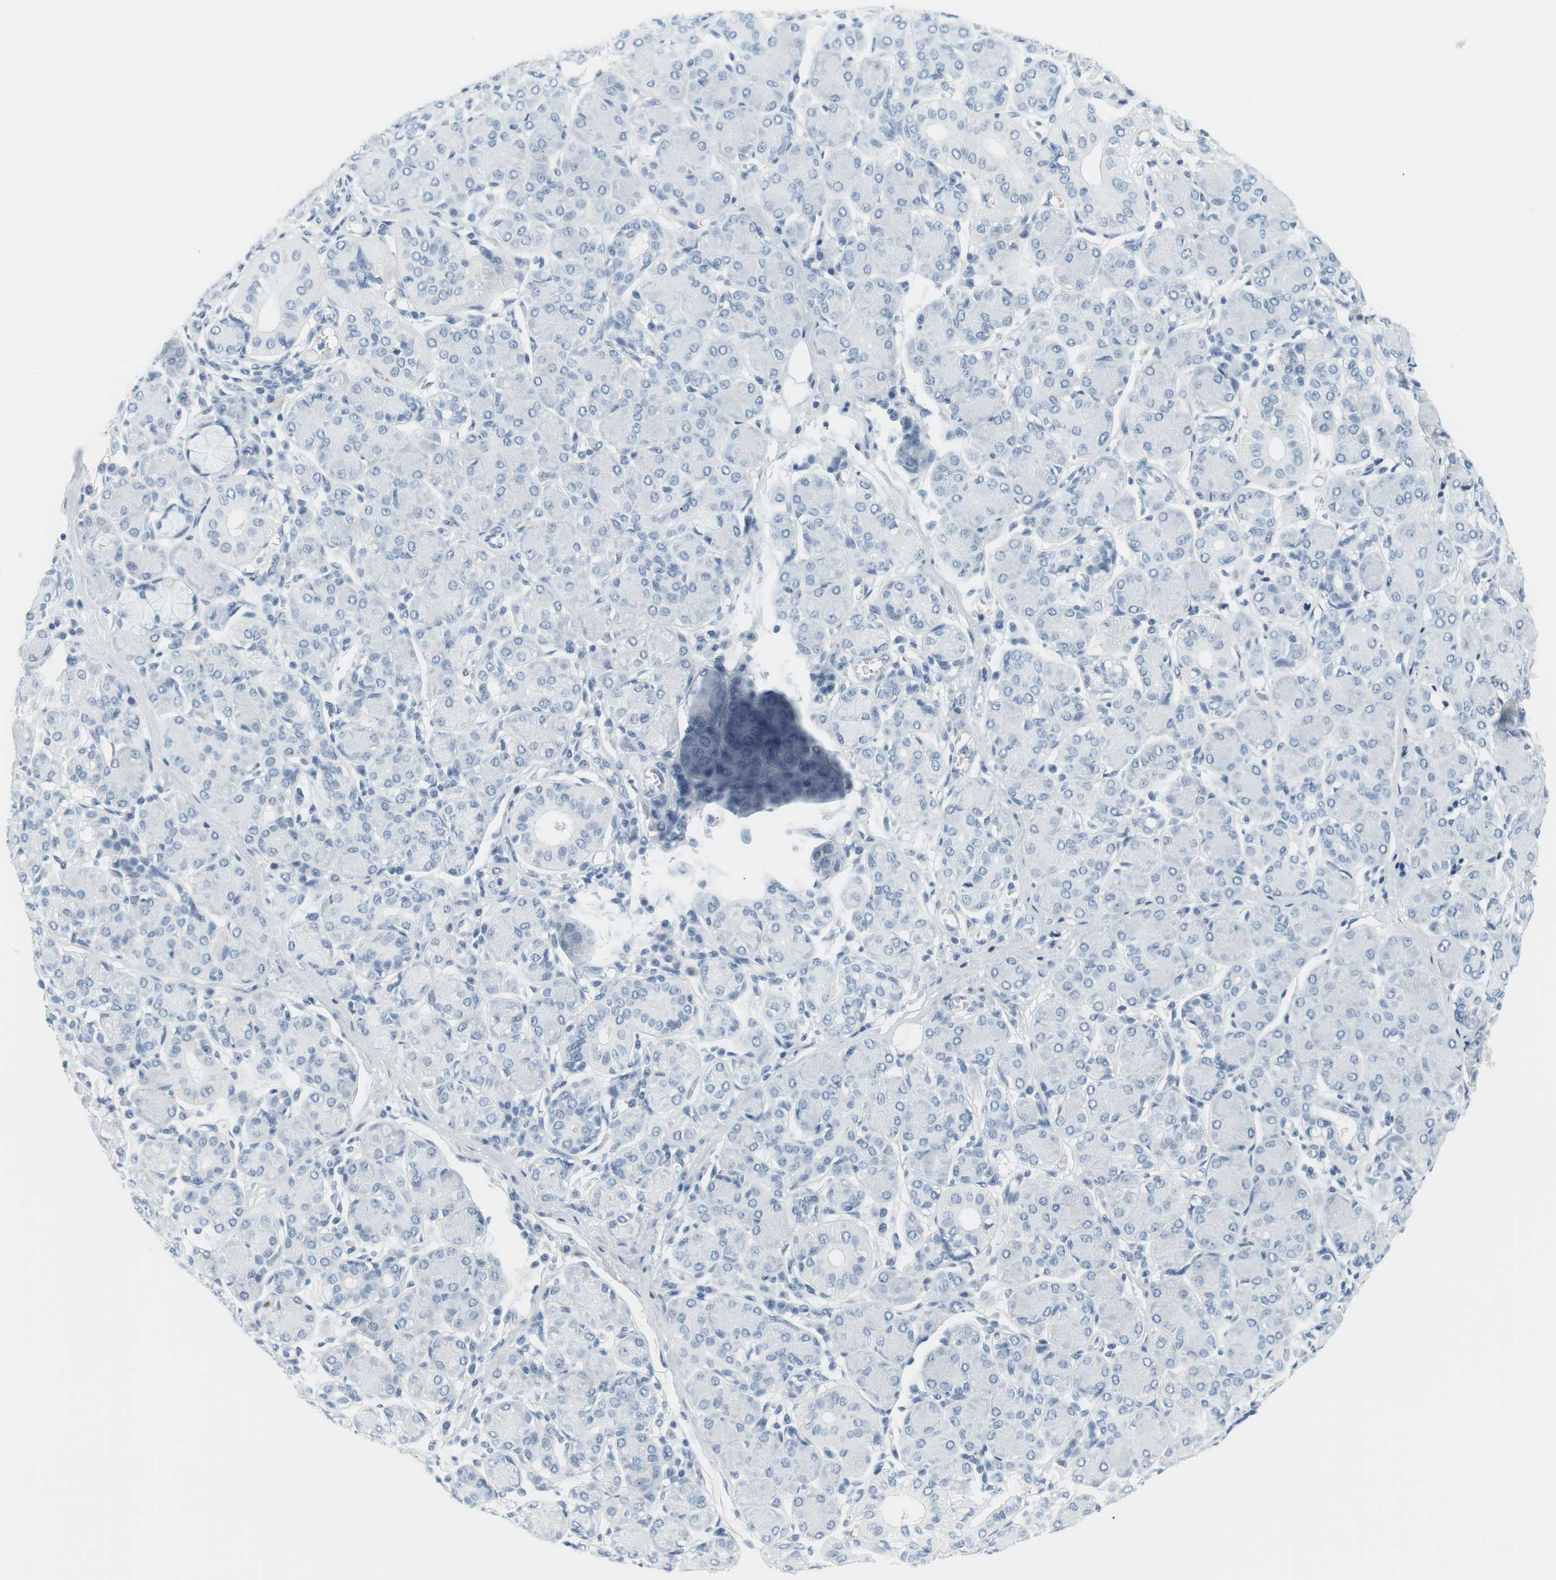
{"staining": {"intensity": "negative", "quantity": "none", "location": "none"}, "tissue": "salivary gland", "cell_type": "Glandular cells", "image_type": "normal", "snomed": [{"axis": "morphology", "description": "Normal tissue, NOS"}, {"axis": "morphology", "description": "Inflammation, NOS"}, {"axis": "topography", "description": "Lymph node"}, {"axis": "topography", "description": "Salivary gland"}], "caption": "Immunohistochemistry (IHC) image of unremarkable human salivary gland stained for a protein (brown), which shows no expression in glandular cells. (Stains: DAB immunohistochemistry (IHC) with hematoxylin counter stain, Microscopy: brightfield microscopy at high magnification).", "gene": "APOB", "patient": {"sex": "male", "age": 3}}